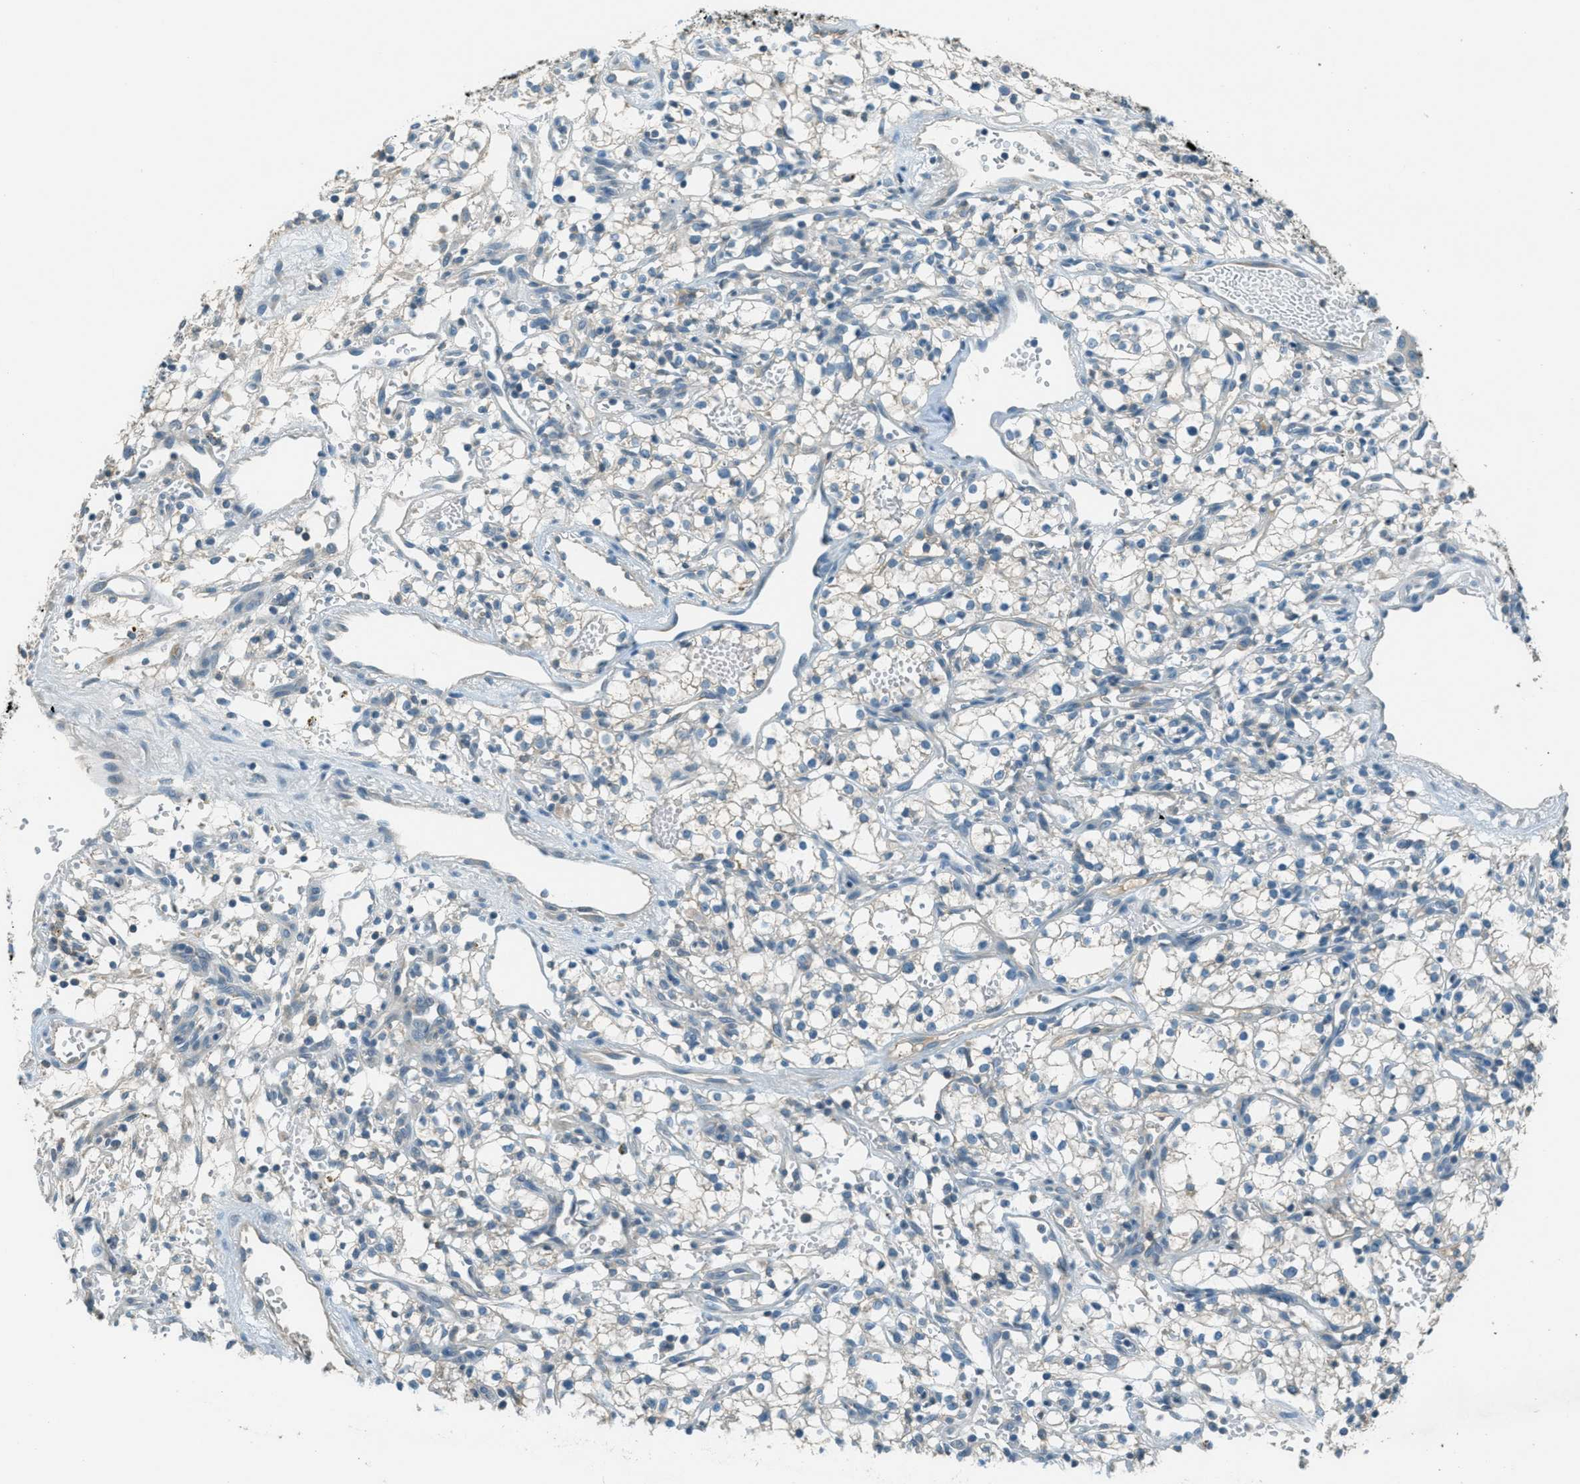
{"staining": {"intensity": "negative", "quantity": "none", "location": "none"}, "tissue": "renal cancer", "cell_type": "Tumor cells", "image_type": "cancer", "snomed": [{"axis": "morphology", "description": "Adenocarcinoma, NOS"}, {"axis": "topography", "description": "Kidney"}], "caption": "Immunohistochemistry micrograph of neoplastic tissue: human adenocarcinoma (renal) stained with DAB (3,3'-diaminobenzidine) displays no significant protein positivity in tumor cells. (Immunohistochemistry (ihc), brightfield microscopy, high magnification).", "gene": "MSLN", "patient": {"sex": "male", "age": 59}}